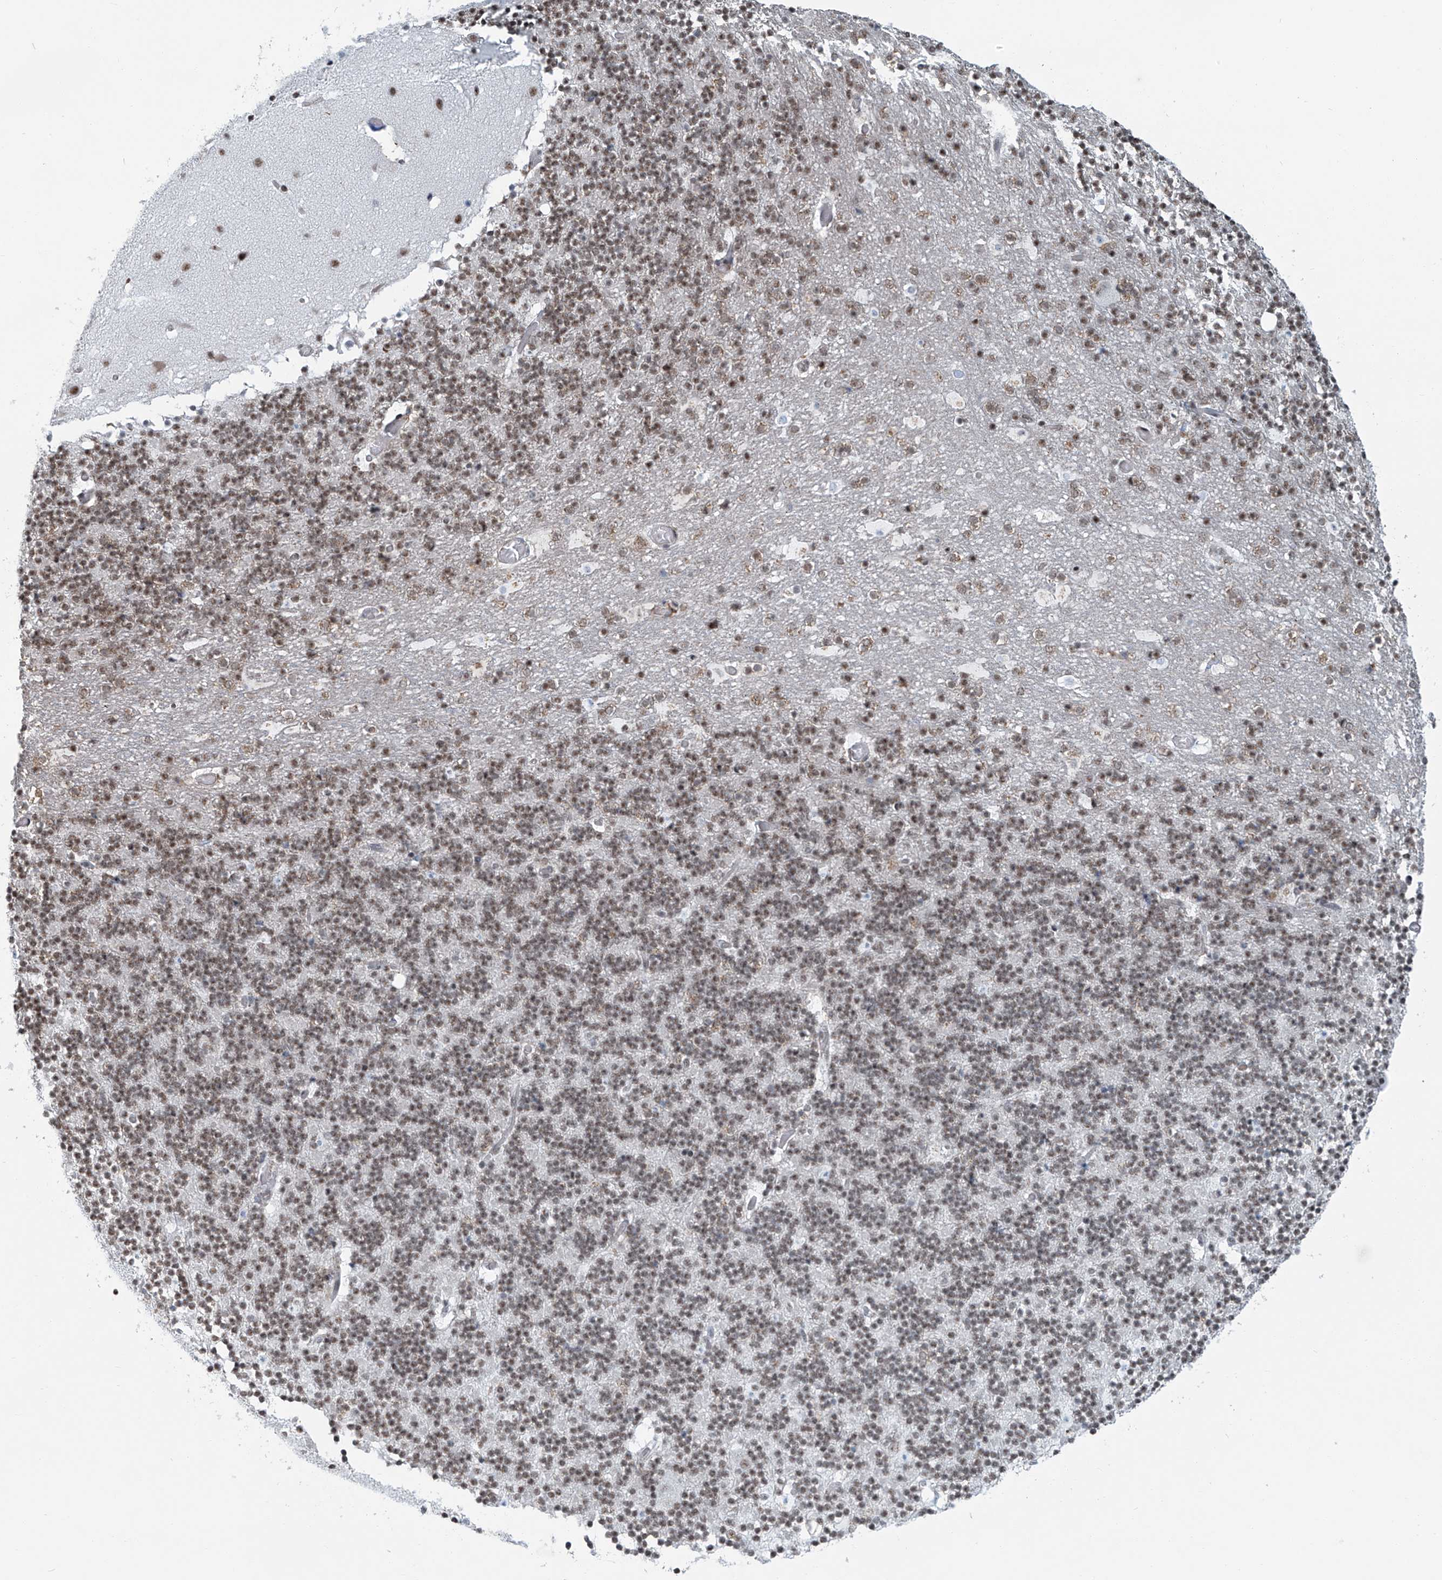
{"staining": {"intensity": "moderate", "quantity": "25%-75%", "location": "nuclear"}, "tissue": "cerebellum", "cell_type": "Cells in granular layer", "image_type": "normal", "snomed": [{"axis": "morphology", "description": "Normal tissue, NOS"}, {"axis": "topography", "description": "Cerebellum"}], "caption": "DAB (3,3'-diaminobenzidine) immunohistochemical staining of unremarkable human cerebellum exhibits moderate nuclear protein staining in about 25%-75% of cells in granular layer.", "gene": "ENSG00000257390", "patient": {"sex": "male", "age": 57}}